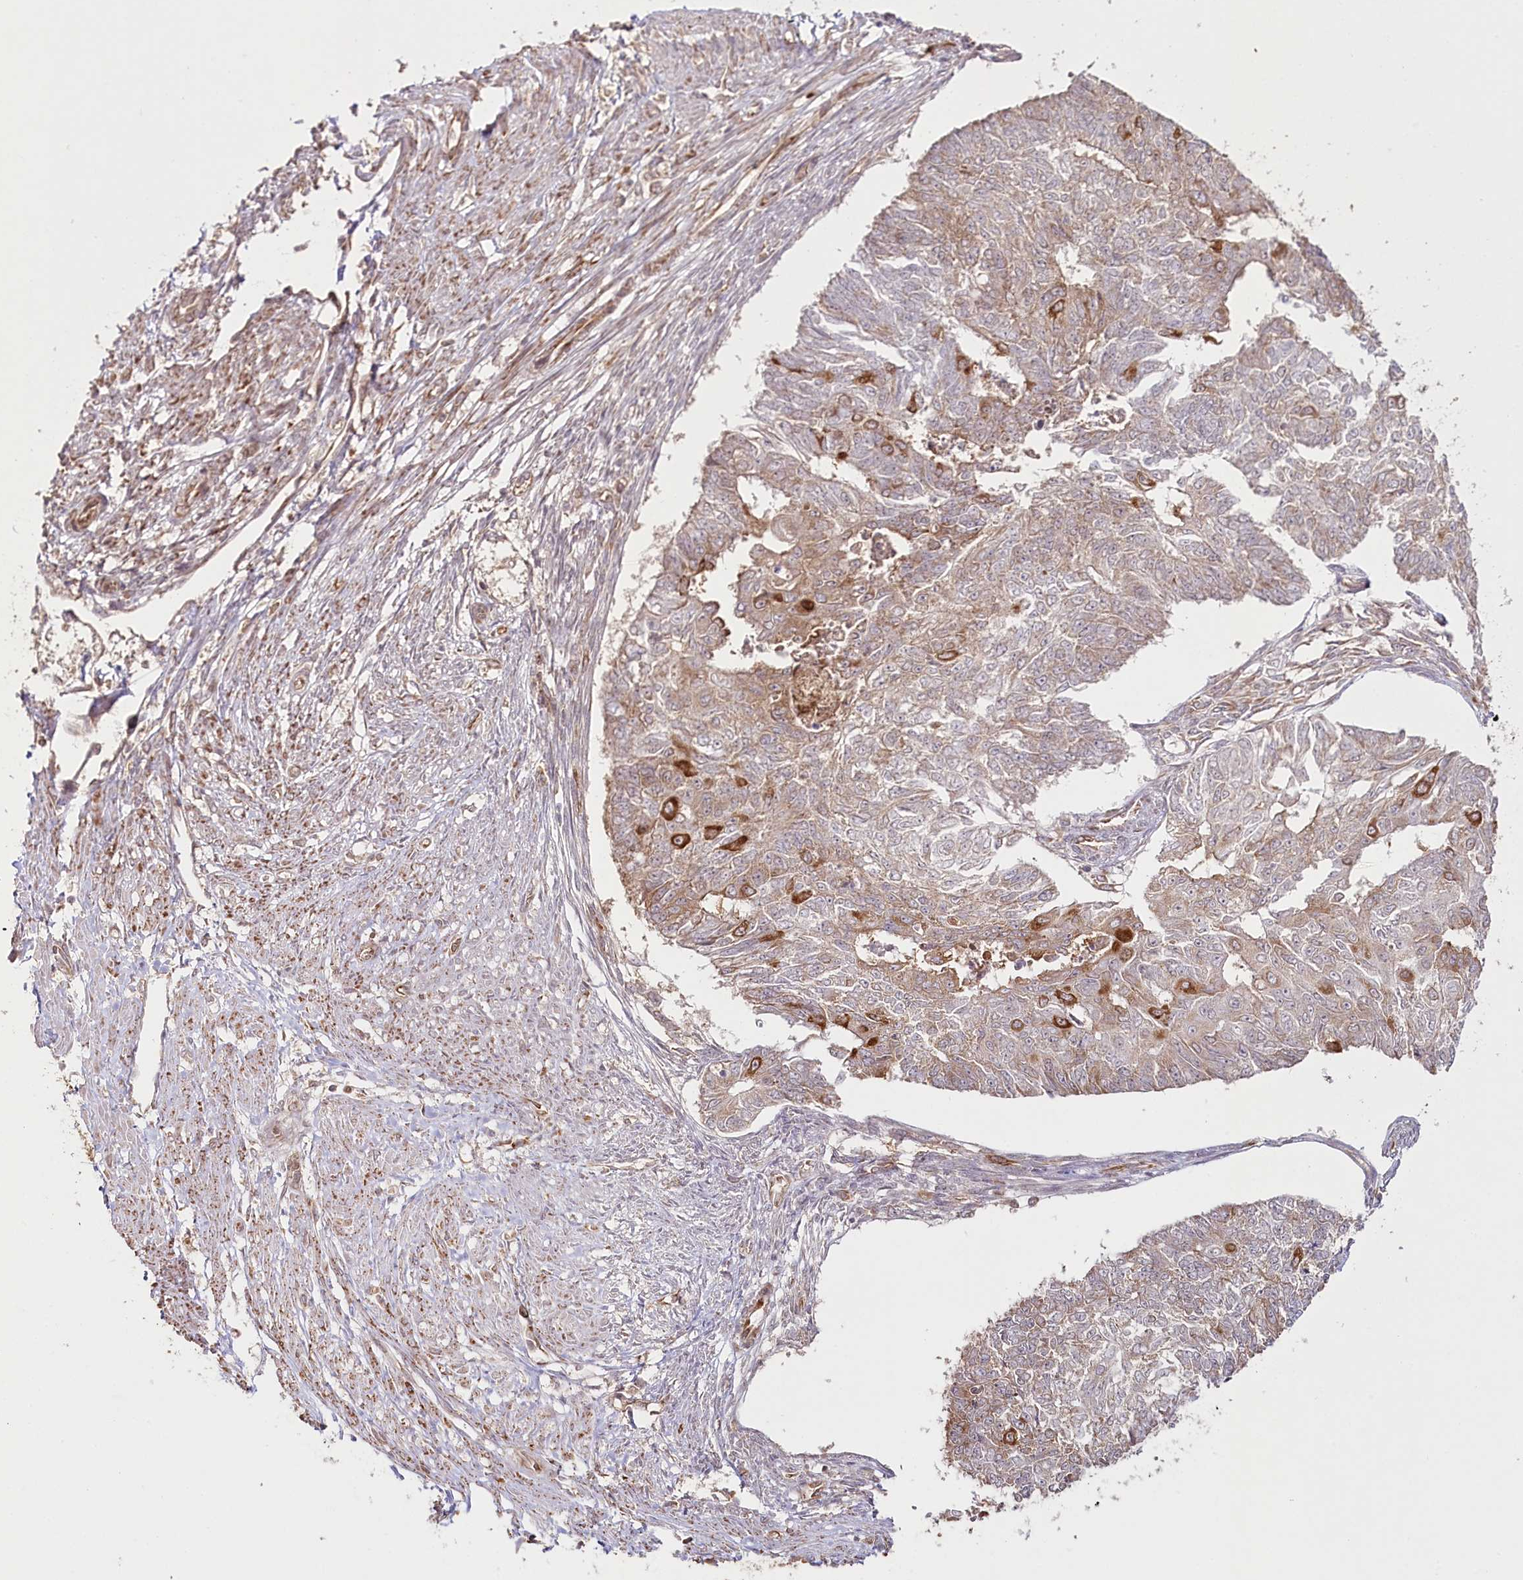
{"staining": {"intensity": "strong", "quantity": "<25%", "location": "cytoplasmic/membranous"}, "tissue": "endometrial cancer", "cell_type": "Tumor cells", "image_type": "cancer", "snomed": [{"axis": "morphology", "description": "Adenocarcinoma, NOS"}, {"axis": "topography", "description": "Endometrium"}], "caption": "Protein staining demonstrates strong cytoplasmic/membranous staining in approximately <25% of tumor cells in endometrial cancer. (DAB IHC, brown staining for protein, blue staining for nuclei).", "gene": "OTUD4", "patient": {"sex": "female", "age": 32}}